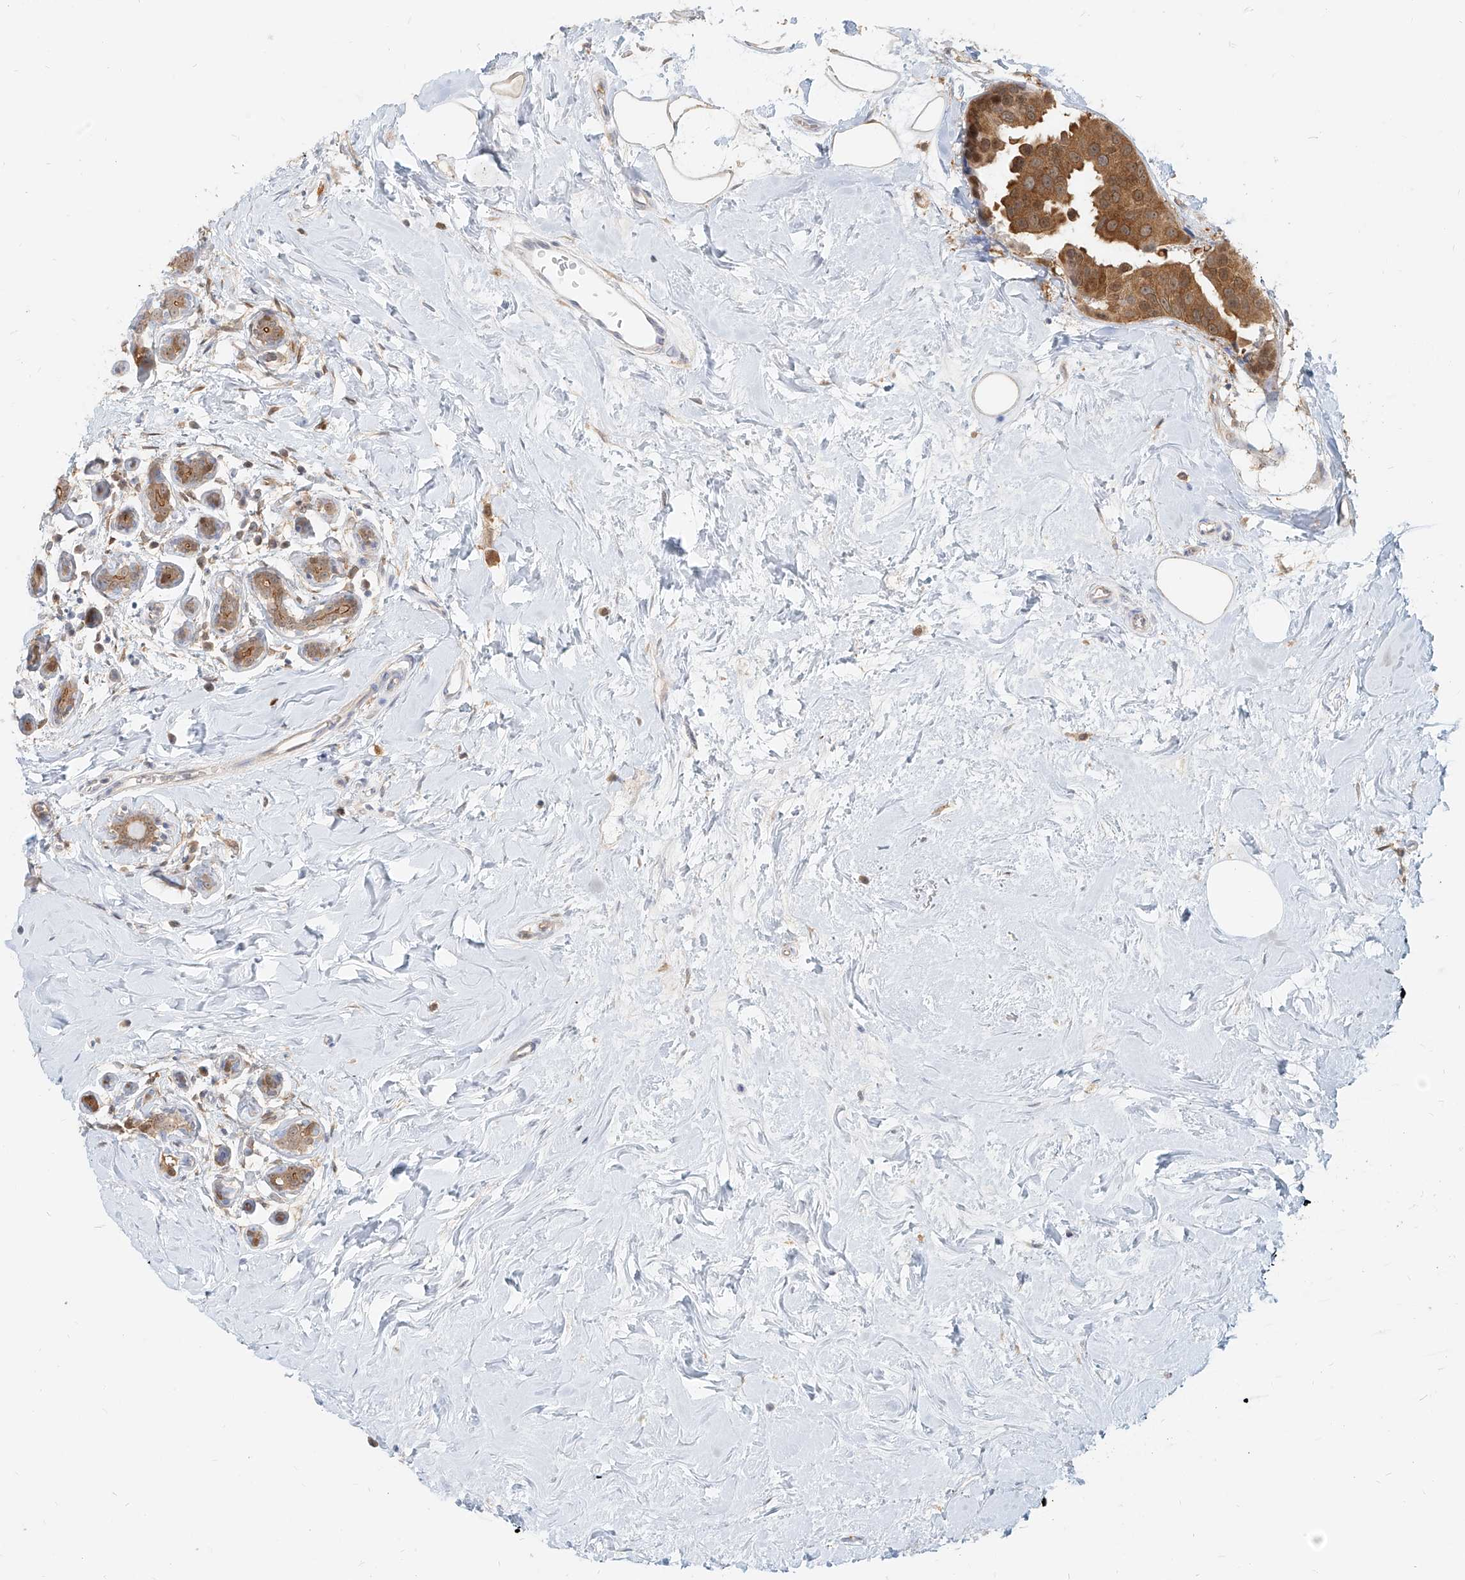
{"staining": {"intensity": "moderate", "quantity": ">75%", "location": "cytoplasmic/membranous"}, "tissue": "breast cancer", "cell_type": "Tumor cells", "image_type": "cancer", "snomed": [{"axis": "morphology", "description": "Normal tissue, NOS"}, {"axis": "morphology", "description": "Duct carcinoma"}, {"axis": "topography", "description": "Breast"}], "caption": "Protein expression analysis of human breast cancer (invasive ductal carcinoma) reveals moderate cytoplasmic/membranous expression in about >75% of tumor cells. (brown staining indicates protein expression, while blue staining denotes nuclei).", "gene": "PGD", "patient": {"sex": "female", "age": 39}}